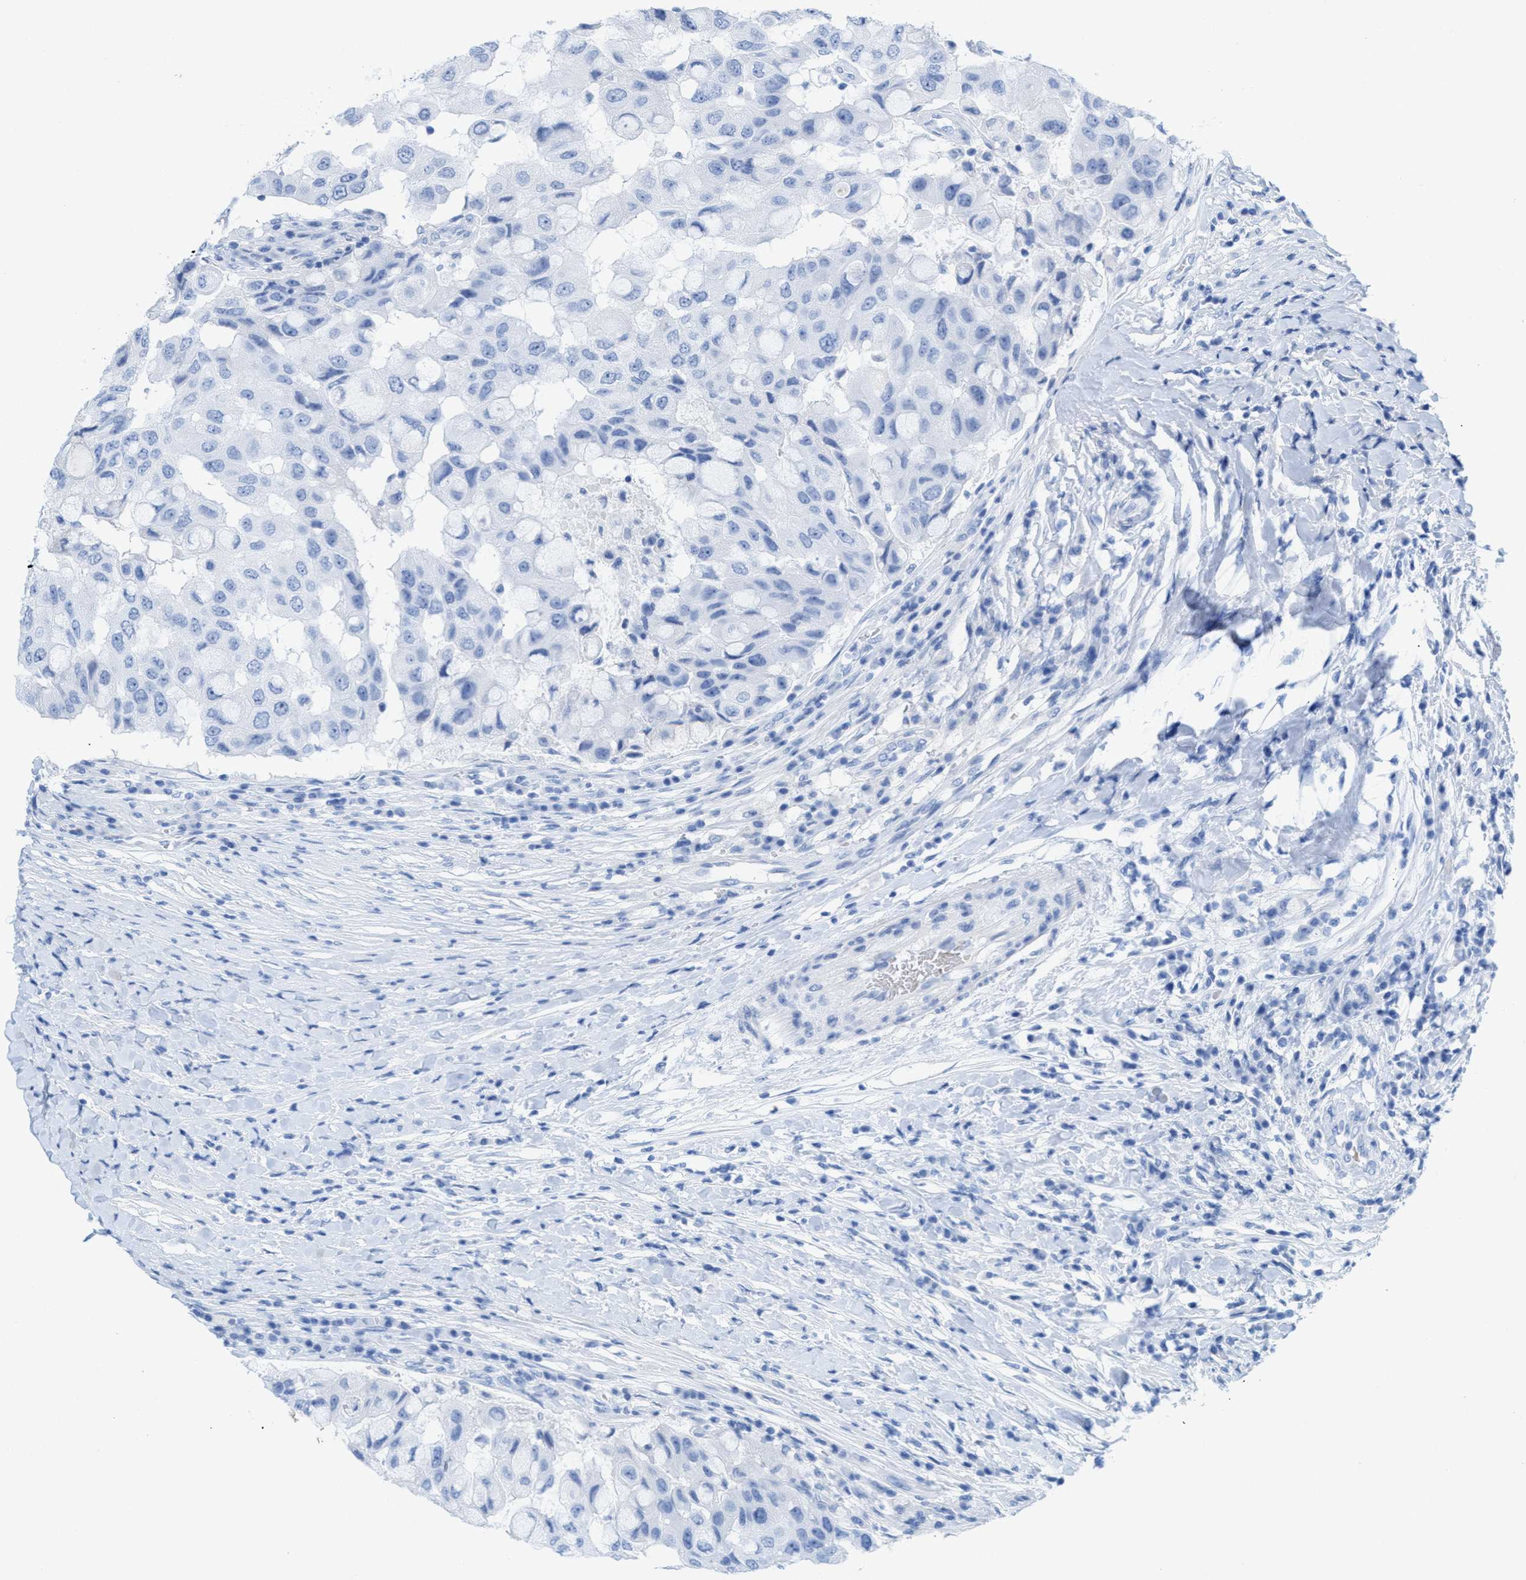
{"staining": {"intensity": "negative", "quantity": "none", "location": "none"}, "tissue": "breast cancer", "cell_type": "Tumor cells", "image_type": "cancer", "snomed": [{"axis": "morphology", "description": "Duct carcinoma"}, {"axis": "topography", "description": "Breast"}], "caption": "IHC image of breast infiltrating ductal carcinoma stained for a protein (brown), which displays no expression in tumor cells.", "gene": "ANKFN1", "patient": {"sex": "female", "age": 27}}